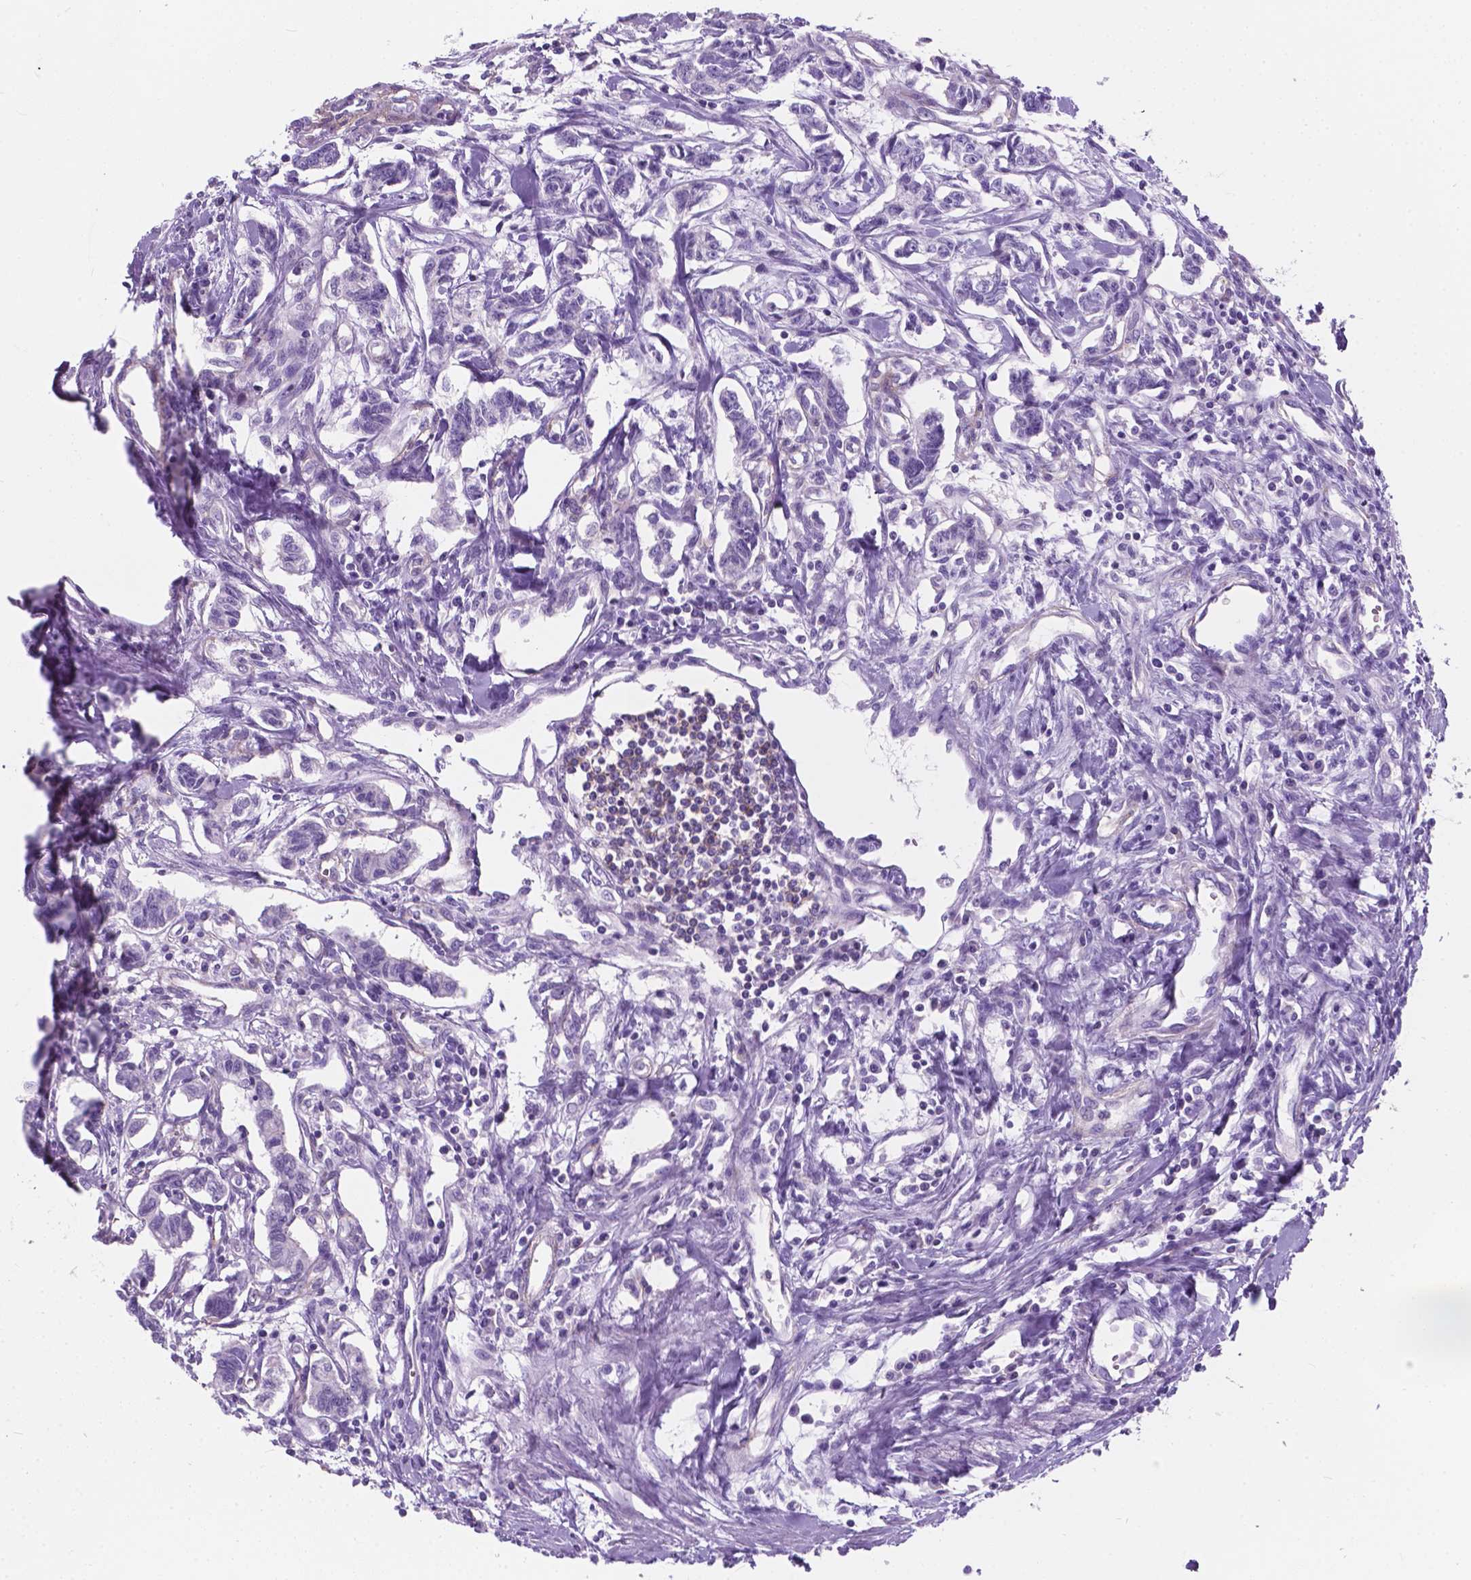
{"staining": {"intensity": "negative", "quantity": "none", "location": "none"}, "tissue": "carcinoid", "cell_type": "Tumor cells", "image_type": "cancer", "snomed": [{"axis": "morphology", "description": "Carcinoid, malignant, NOS"}, {"axis": "topography", "description": "Kidney"}], "caption": "There is no significant positivity in tumor cells of carcinoid.", "gene": "KIAA0040", "patient": {"sex": "female", "age": 41}}